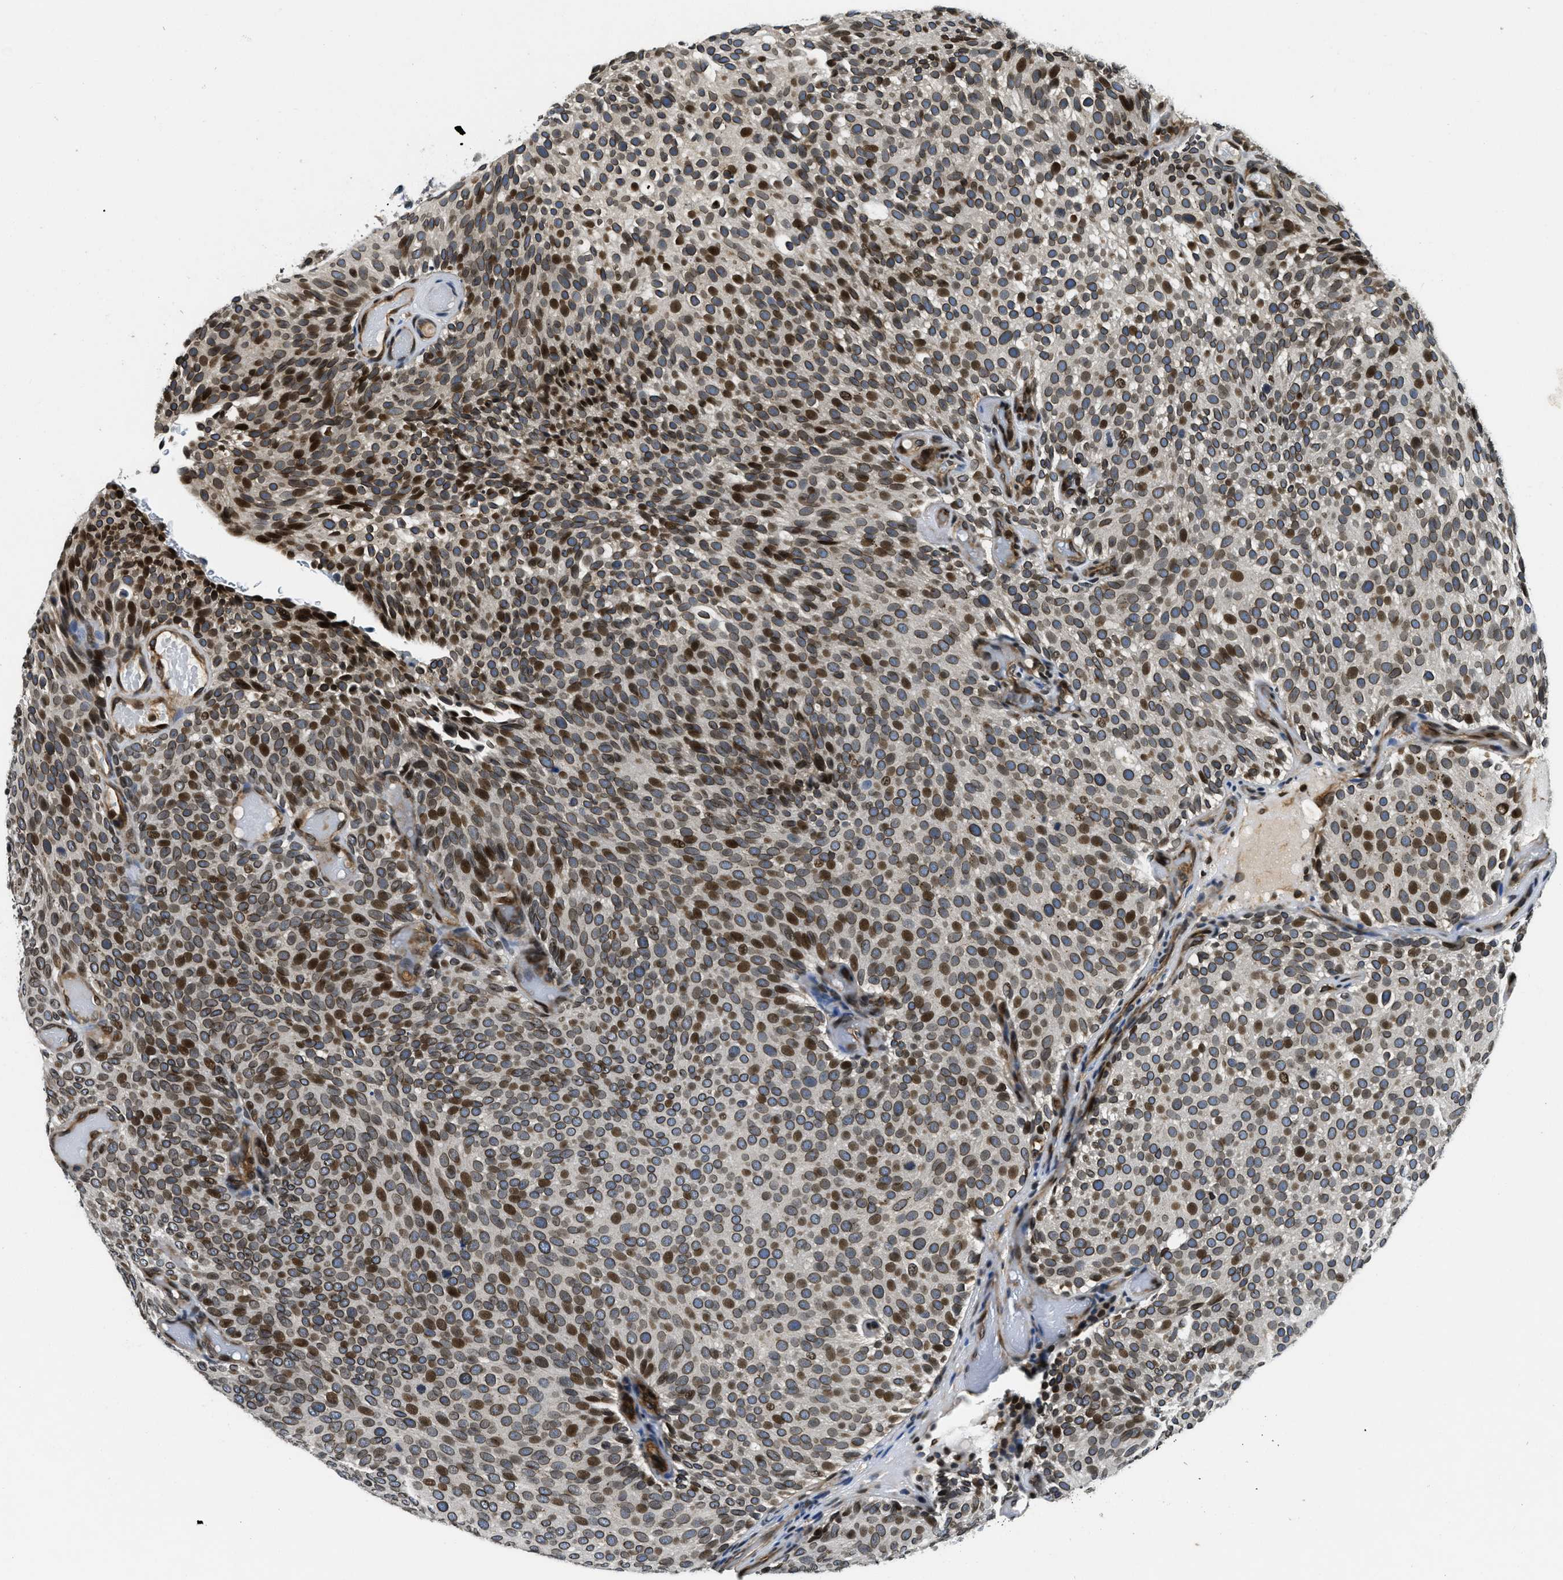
{"staining": {"intensity": "moderate", "quantity": ">75%", "location": "cytoplasmic/membranous,nuclear"}, "tissue": "urothelial cancer", "cell_type": "Tumor cells", "image_type": "cancer", "snomed": [{"axis": "morphology", "description": "Urothelial carcinoma, Low grade"}, {"axis": "topography", "description": "Urinary bladder"}], "caption": "Immunohistochemistry of human urothelial cancer reveals medium levels of moderate cytoplasmic/membranous and nuclear expression in approximately >75% of tumor cells. The protein of interest is stained brown, and the nuclei are stained in blue (DAB IHC with brightfield microscopy, high magnification).", "gene": "ZC3HC1", "patient": {"sex": "male", "age": 78}}